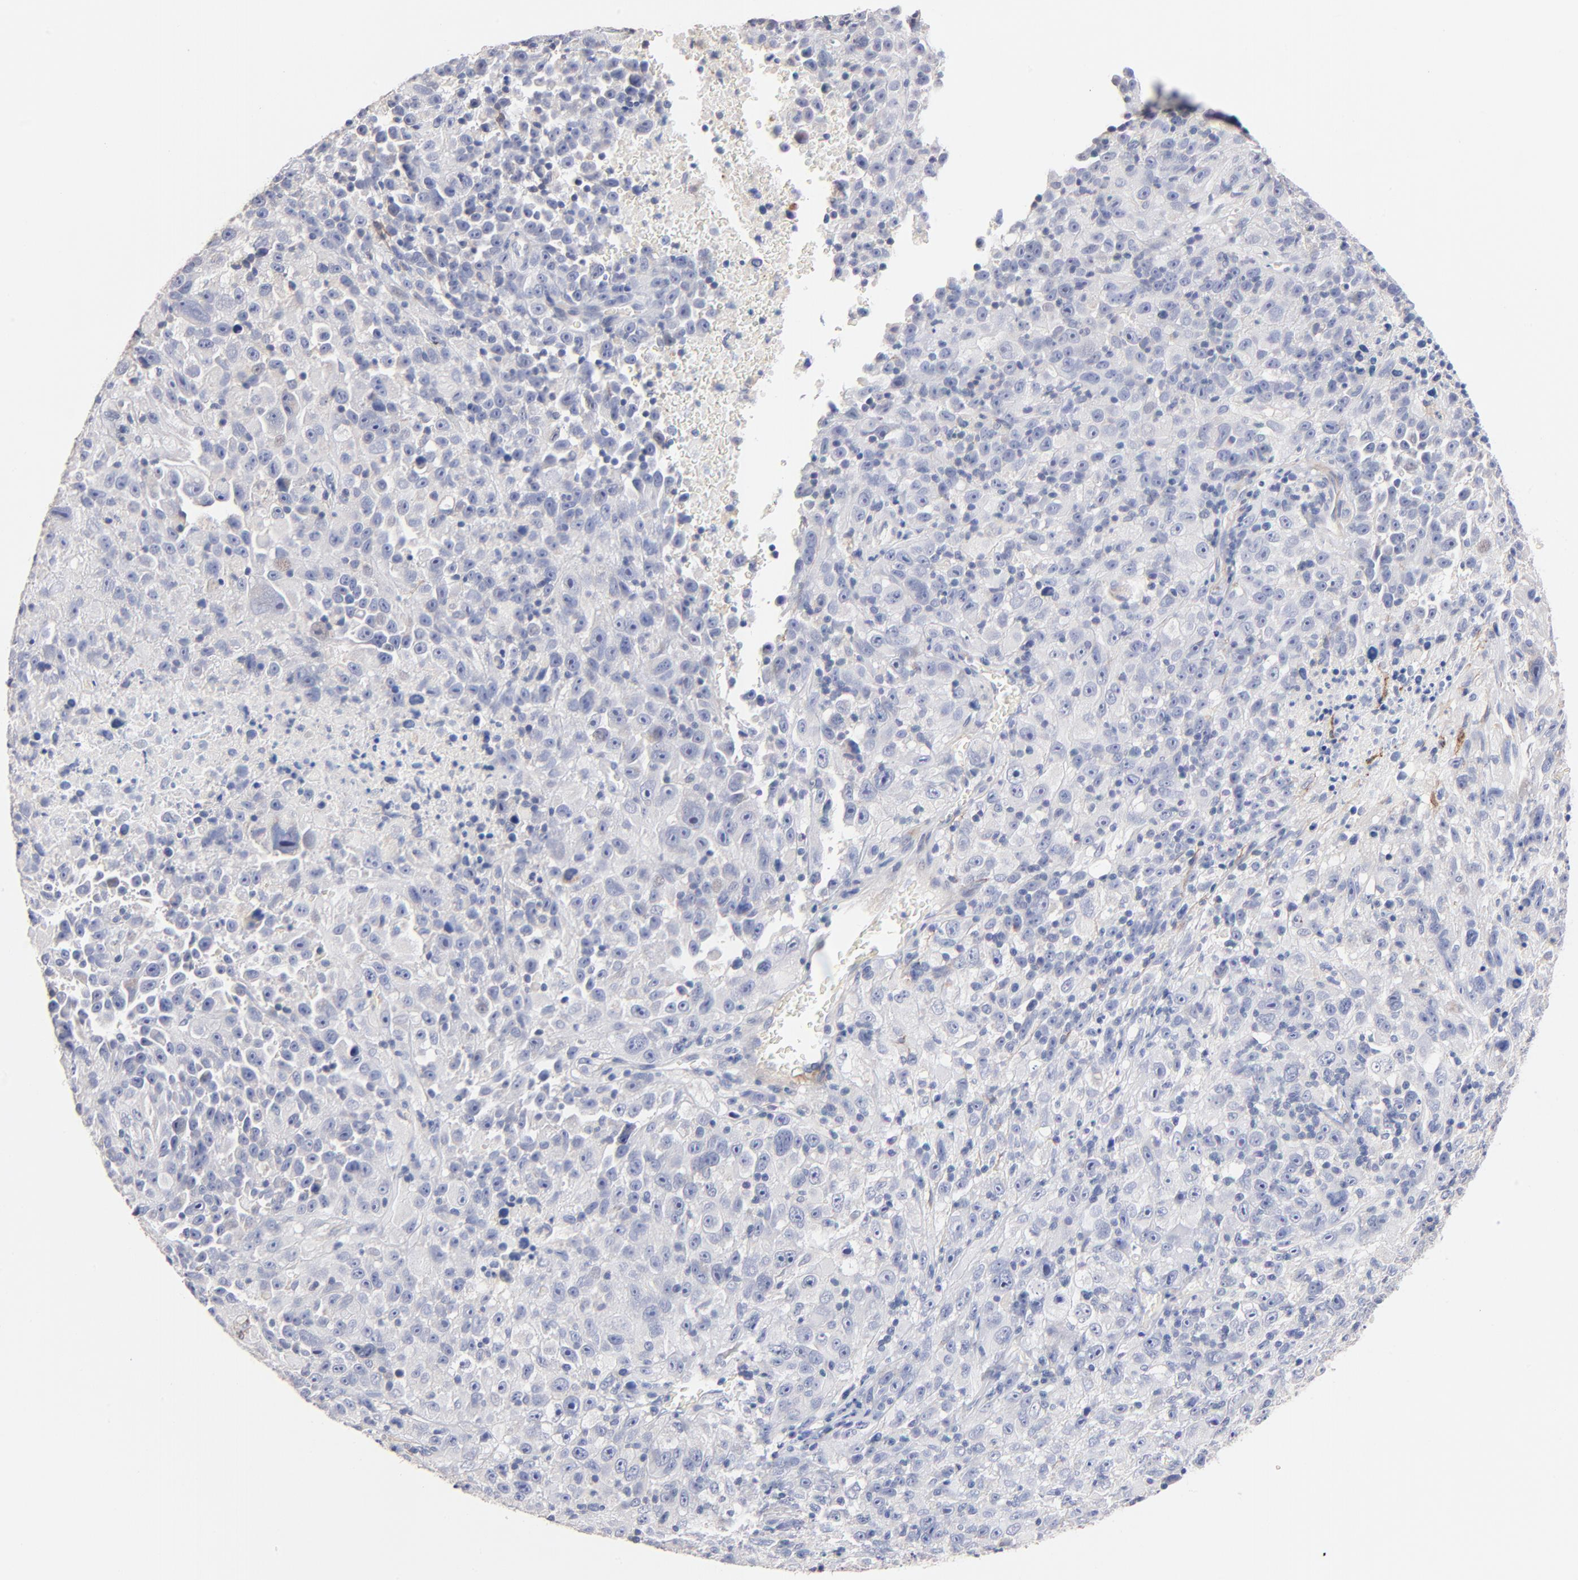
{"staining": {"intensity": "negative", "quantity": "none", "location": "none"}, "tissue": "melanoma", "cell_type": "Tumor cells", "image_type": "cancer", "snomed": [{"axis": "morphology", "description": "Malignant melanoma, Metastatic site"}, {"axis": "topography", "description": "Cerebral cortex"}], "caption": "Tumor cells show no significant positivity in malignant melanoma (metastatic site). (Stains: DAB (3,3'-diaminobenzidine) immunohistochemistry (IHC) with hematoxylin counter stain, Microscopy: brightfield microscopy at high magnification).", "gene": "ITGA8", "patient": {"sex": "female", "age": 52}}